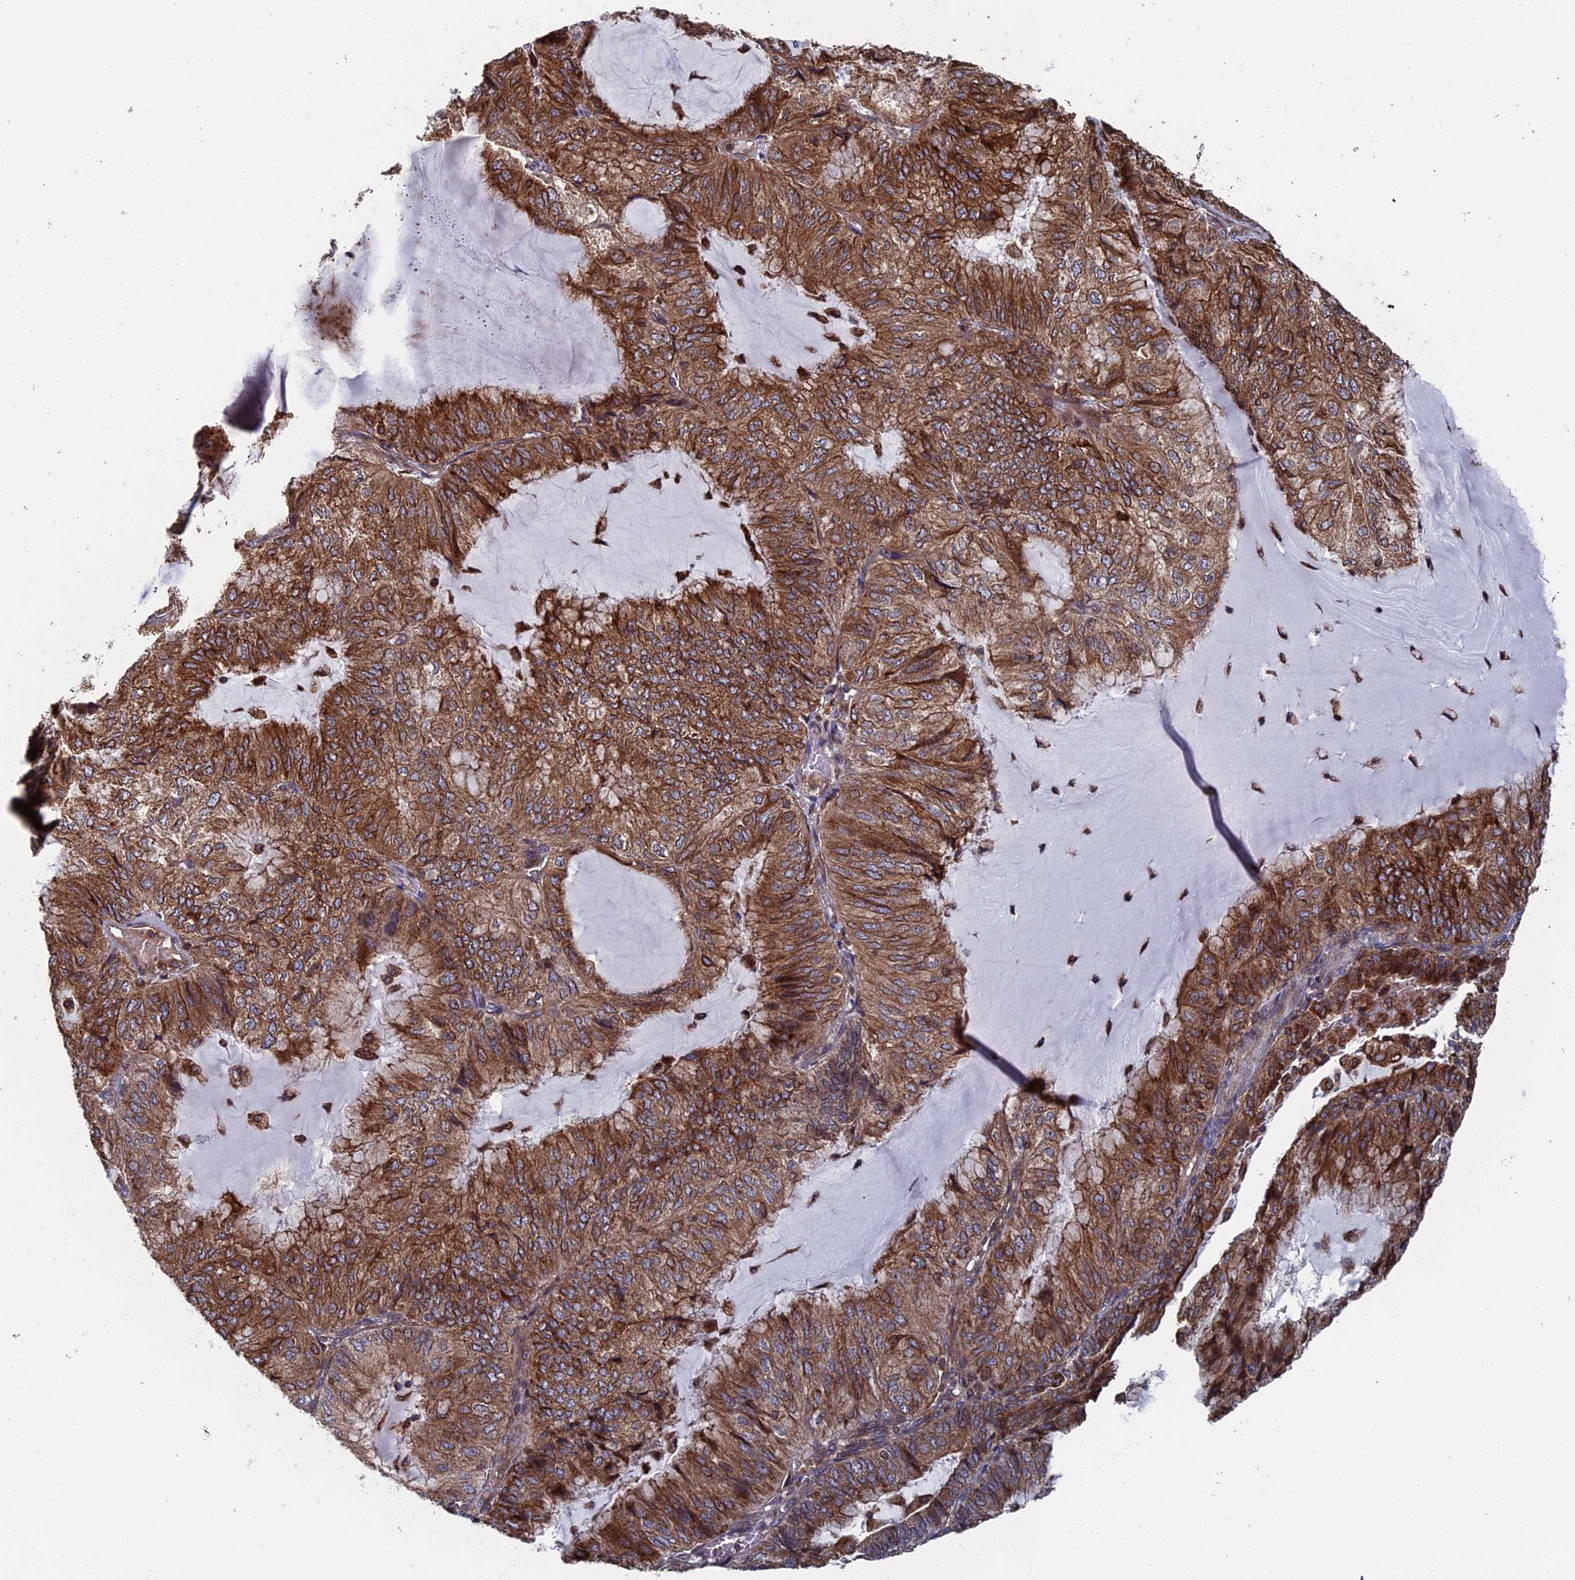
{"staining": {"intensity": "strong", "quantity": ">75%", "location": "cytoplasmic/membranous"}, "tissue": "endometrial cancer", "cell_type": "Tumor cells", "image_type": "cancer", "snomed": [{"axis": "morphology", "description": "Adenocarcinoma, NOS"}, {"axis": "topography", "description": "Endometrium"}], "caption": "IHC (DAB (3,3'-diaminobenzidine)) staining of adenocarcinoma (endometrial) demonstrates strong cytoplasmic/membranous protein staining in approximately >75% of tumor cells.", "gene": "RPUSD1", "patient": {"sex": "female", "age": 81}}